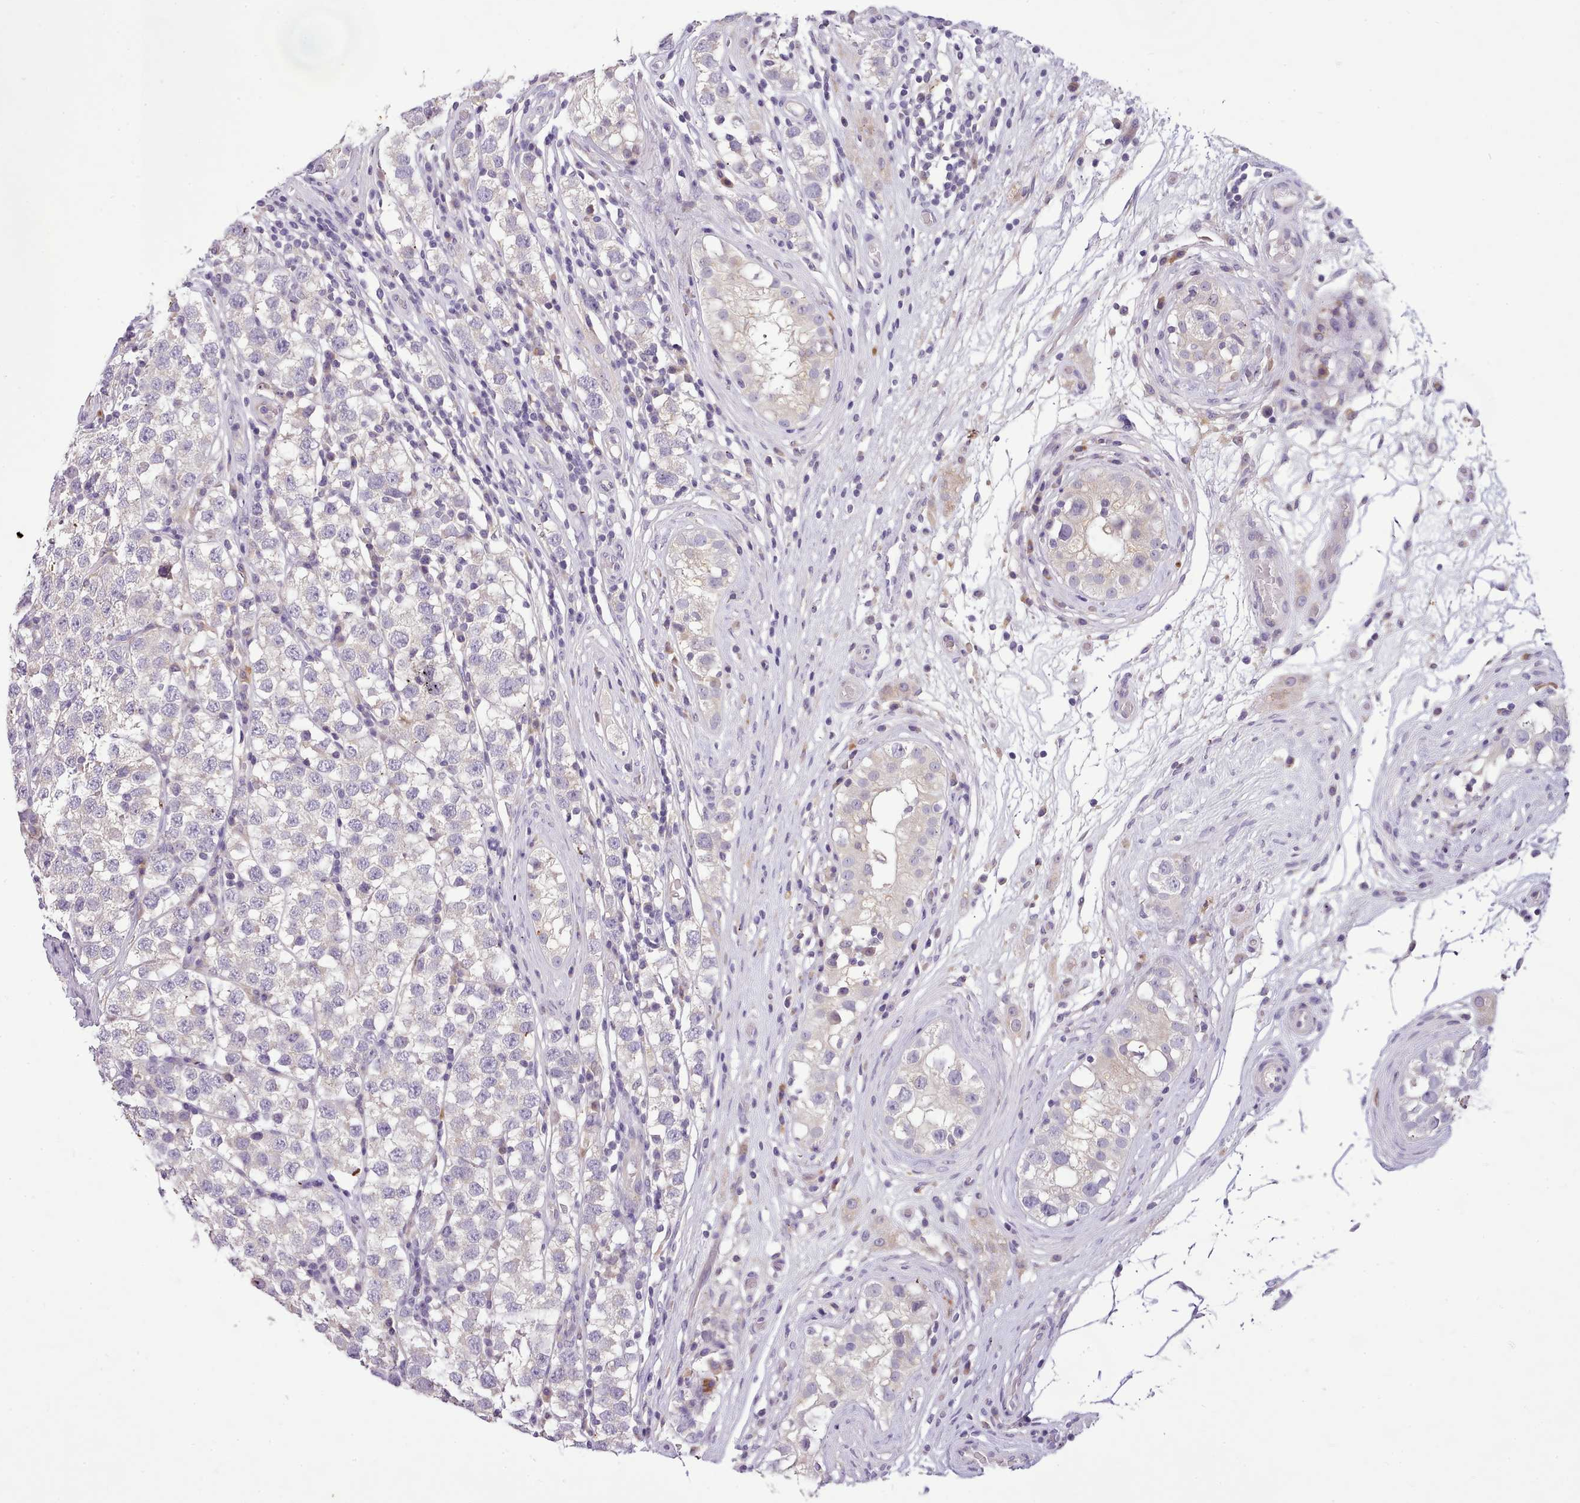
{"staining": {"intensity": "negative", "quantity": "none", "location": "none"}, "tissue": "testis cancer", "cell_type": "Tumor cells", "image_type": "cancer", "snomed": [{"axis": "morphology", "description": "Seminoma, NOS"}, {"axis": "topography", "description": "Testis"}], "caption": "Tumor cells show no significant staining in seminoma (testis).", "gene": "FAM83E", "patient": {"sex": "male", "age": 34}}